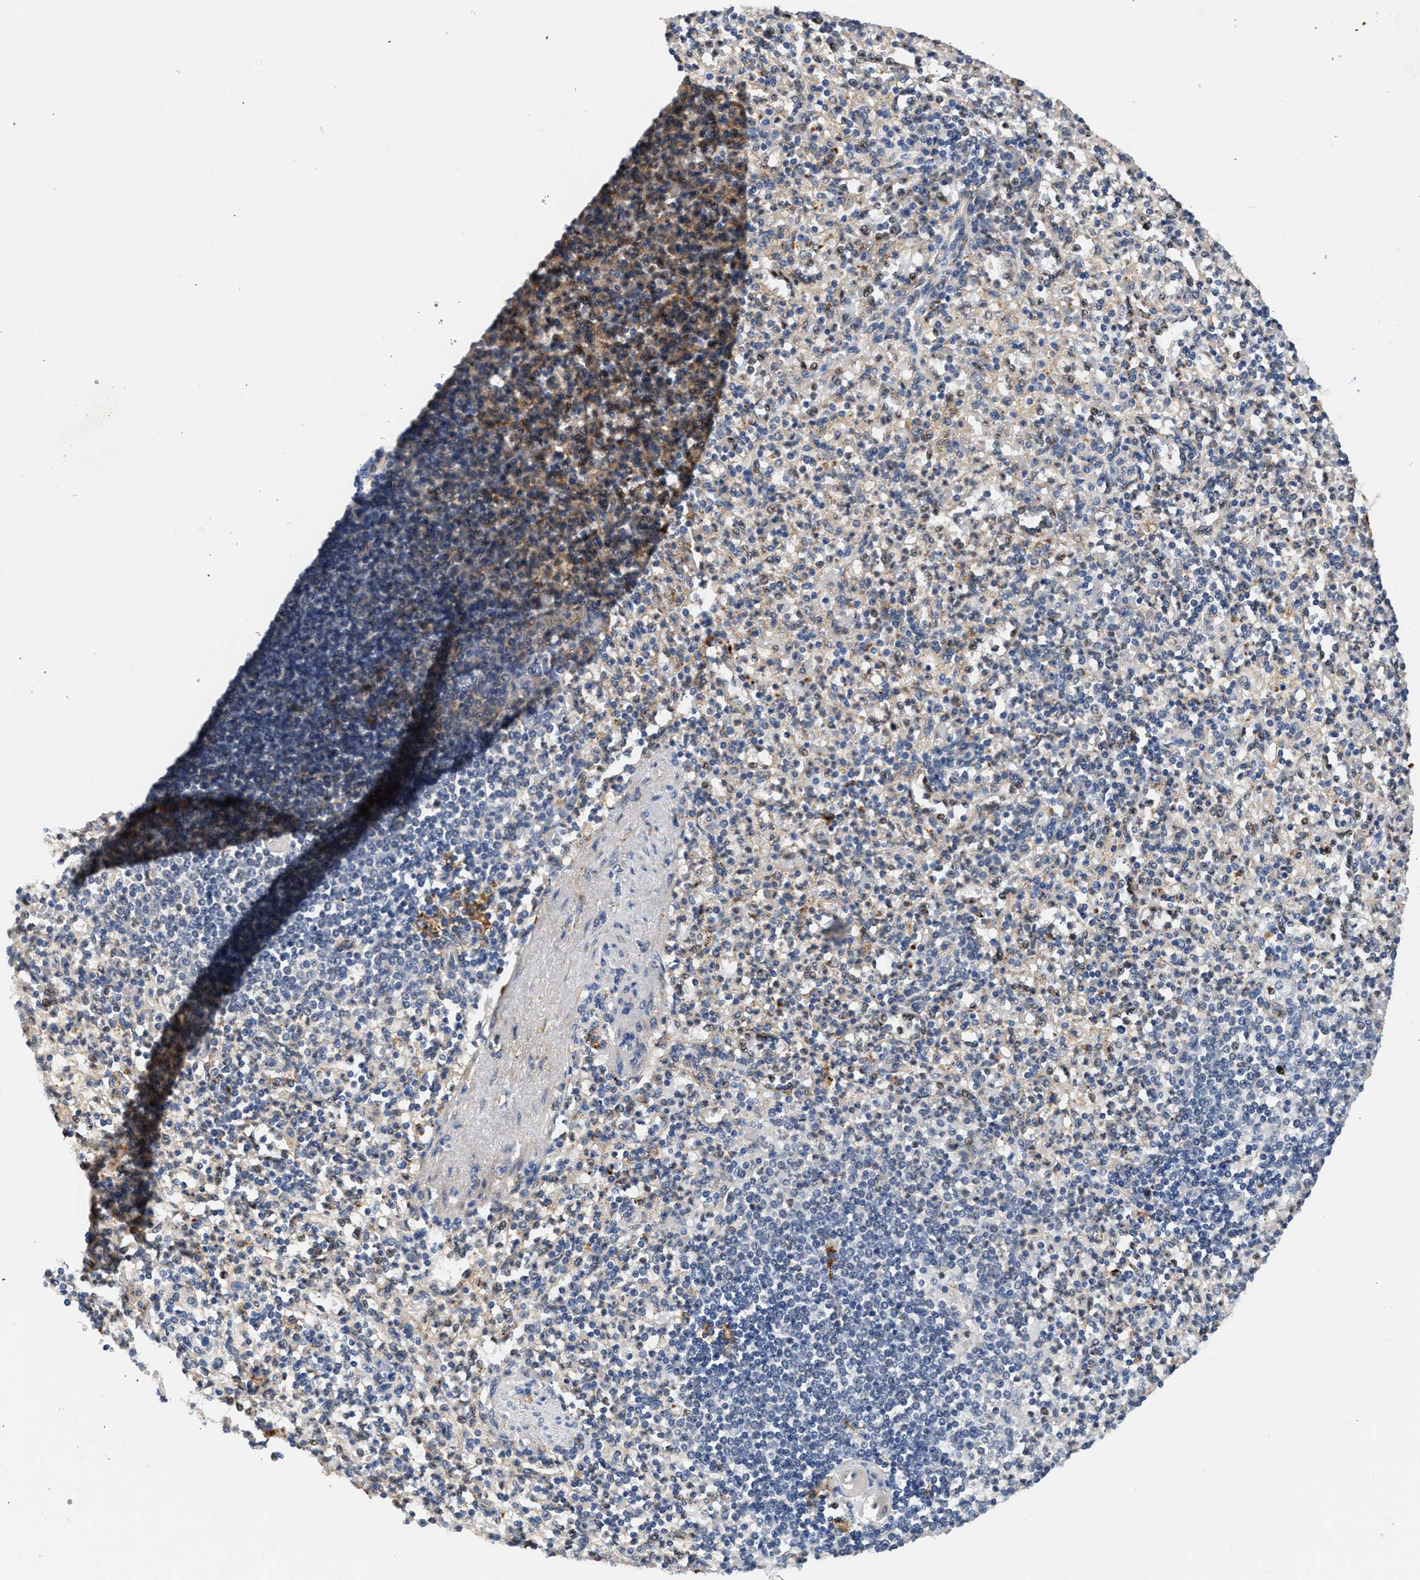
{"staining": {"intensity": "moderate", "quantity": "<25%", "location": "cytoplasmic/membranous"}, "tissue": "spleen", "cell_type": "Cells in red pulp", "image_type": "normal", "snomed": [{"axis": "morphology", "description": "Normal tissue, NOS"}, {"axis": "topography", "description": "Spleen"}], "caption": "Protein staining by IHC exhibits moderate cytoplasmic/membranous expression in approximately <25% of cells in red pulp in benign spleen.", "gene": "PPM1L", "patient": {"sex": "female", "age": 74}}